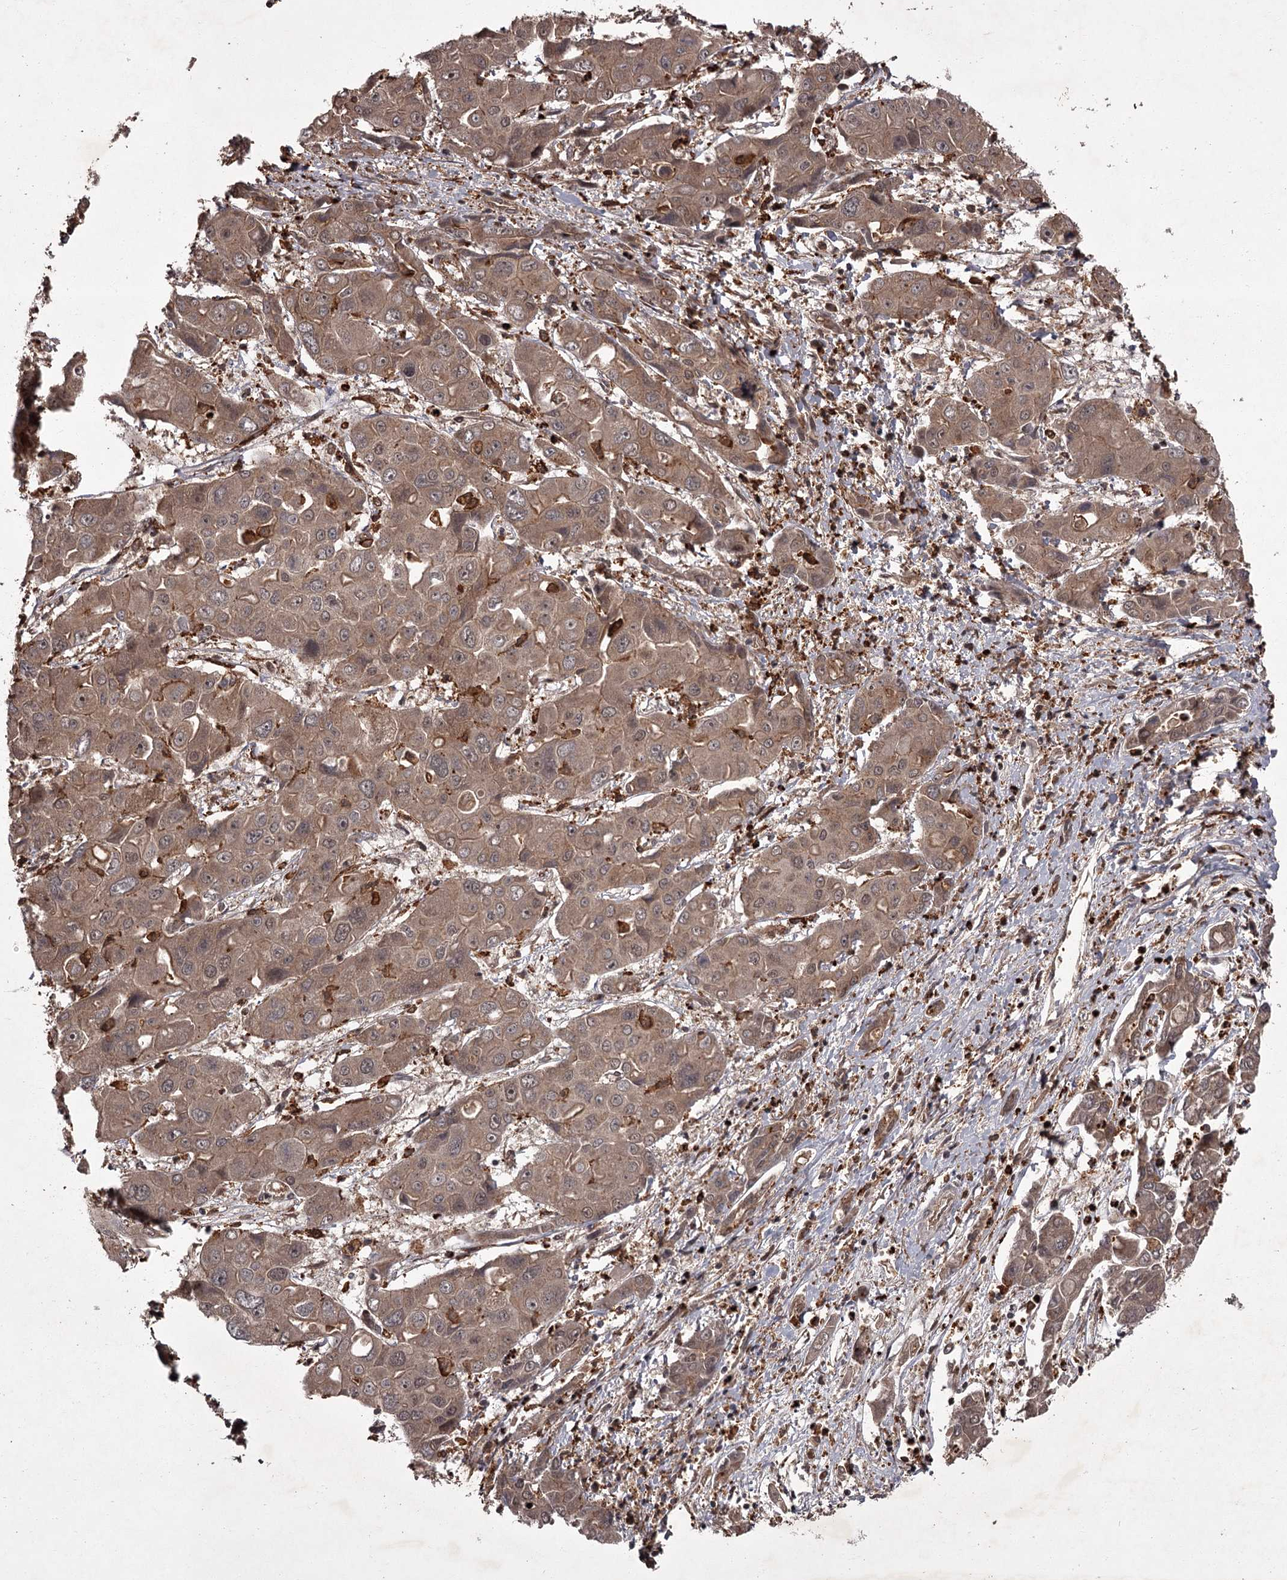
{"staining": {"intensity": "weak", "quantity": ">75%", "location": "cytoplasmic/membranous"}, "tissue": "liver cancer", "cell_type": "Tumor cells", "image_type": "cancer", "snomed": [{"axis": "morphology", "description": "Cholangiocarcinoma"}, {"axis": "topography", "description": "Liver"}], "caption": "A high-resolution image shows immunohistochemistry (IHC) staining of liver cholangiocarcinoma, which demonstrates weak cytoplasmic/membranous staining in approximately >75% of tumor cells. (IHC, brightfield microscopy, high magnification).", "gene": "TBC1D23", "patient": {"sex": "male", "age": 67}}